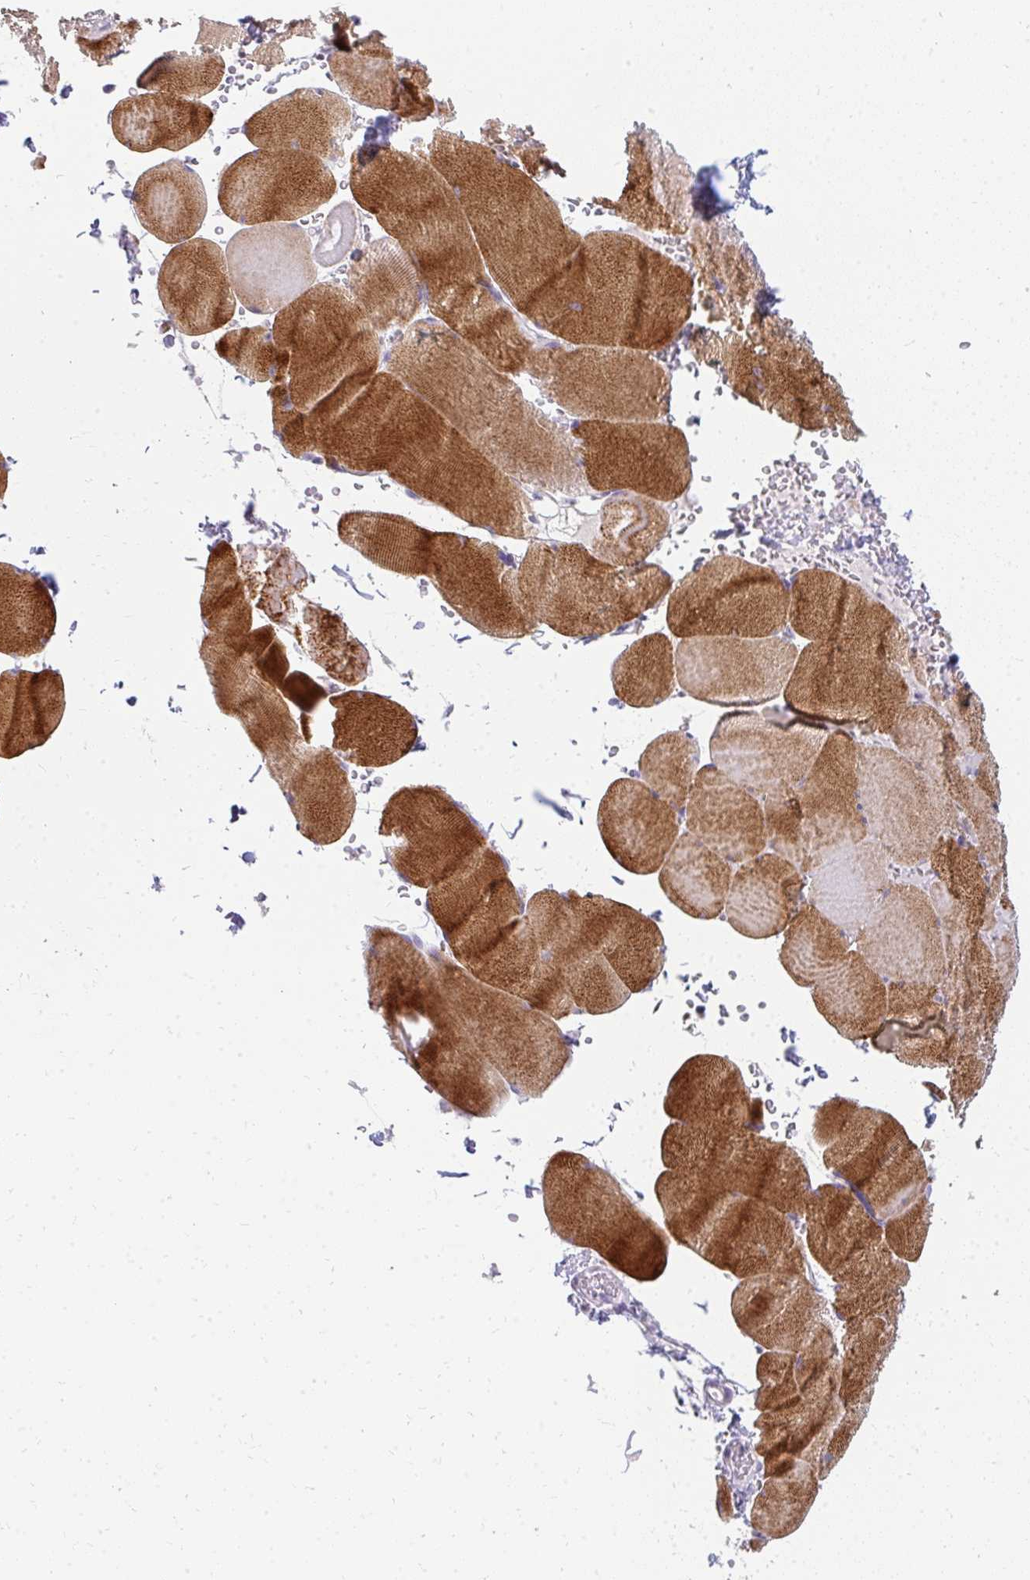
{"staining": {"intensity": "strong", "quantity": ">75%", "location": "cytoplasmic/membranous"}, "tissue": "skeletal muscle", "cell_type": "Myocytes", "image_type": "normal", "snomed": [{"axis": "morphology", "description": "Normal tissue, NOS"}, {"axis": "topography", "description": "Skeletal muscle"}, {"axis": "topography", "description": "Head-Neck"}], "caption": "Unremarkable skeletal muscle demonstrates strong cytoplasmic/membranous expression in approximately >75% of myocytes, visualized by immunohistochemistry.", "gene": "PPP1R3G", "patient": {"sex": "male", "age": 66}}